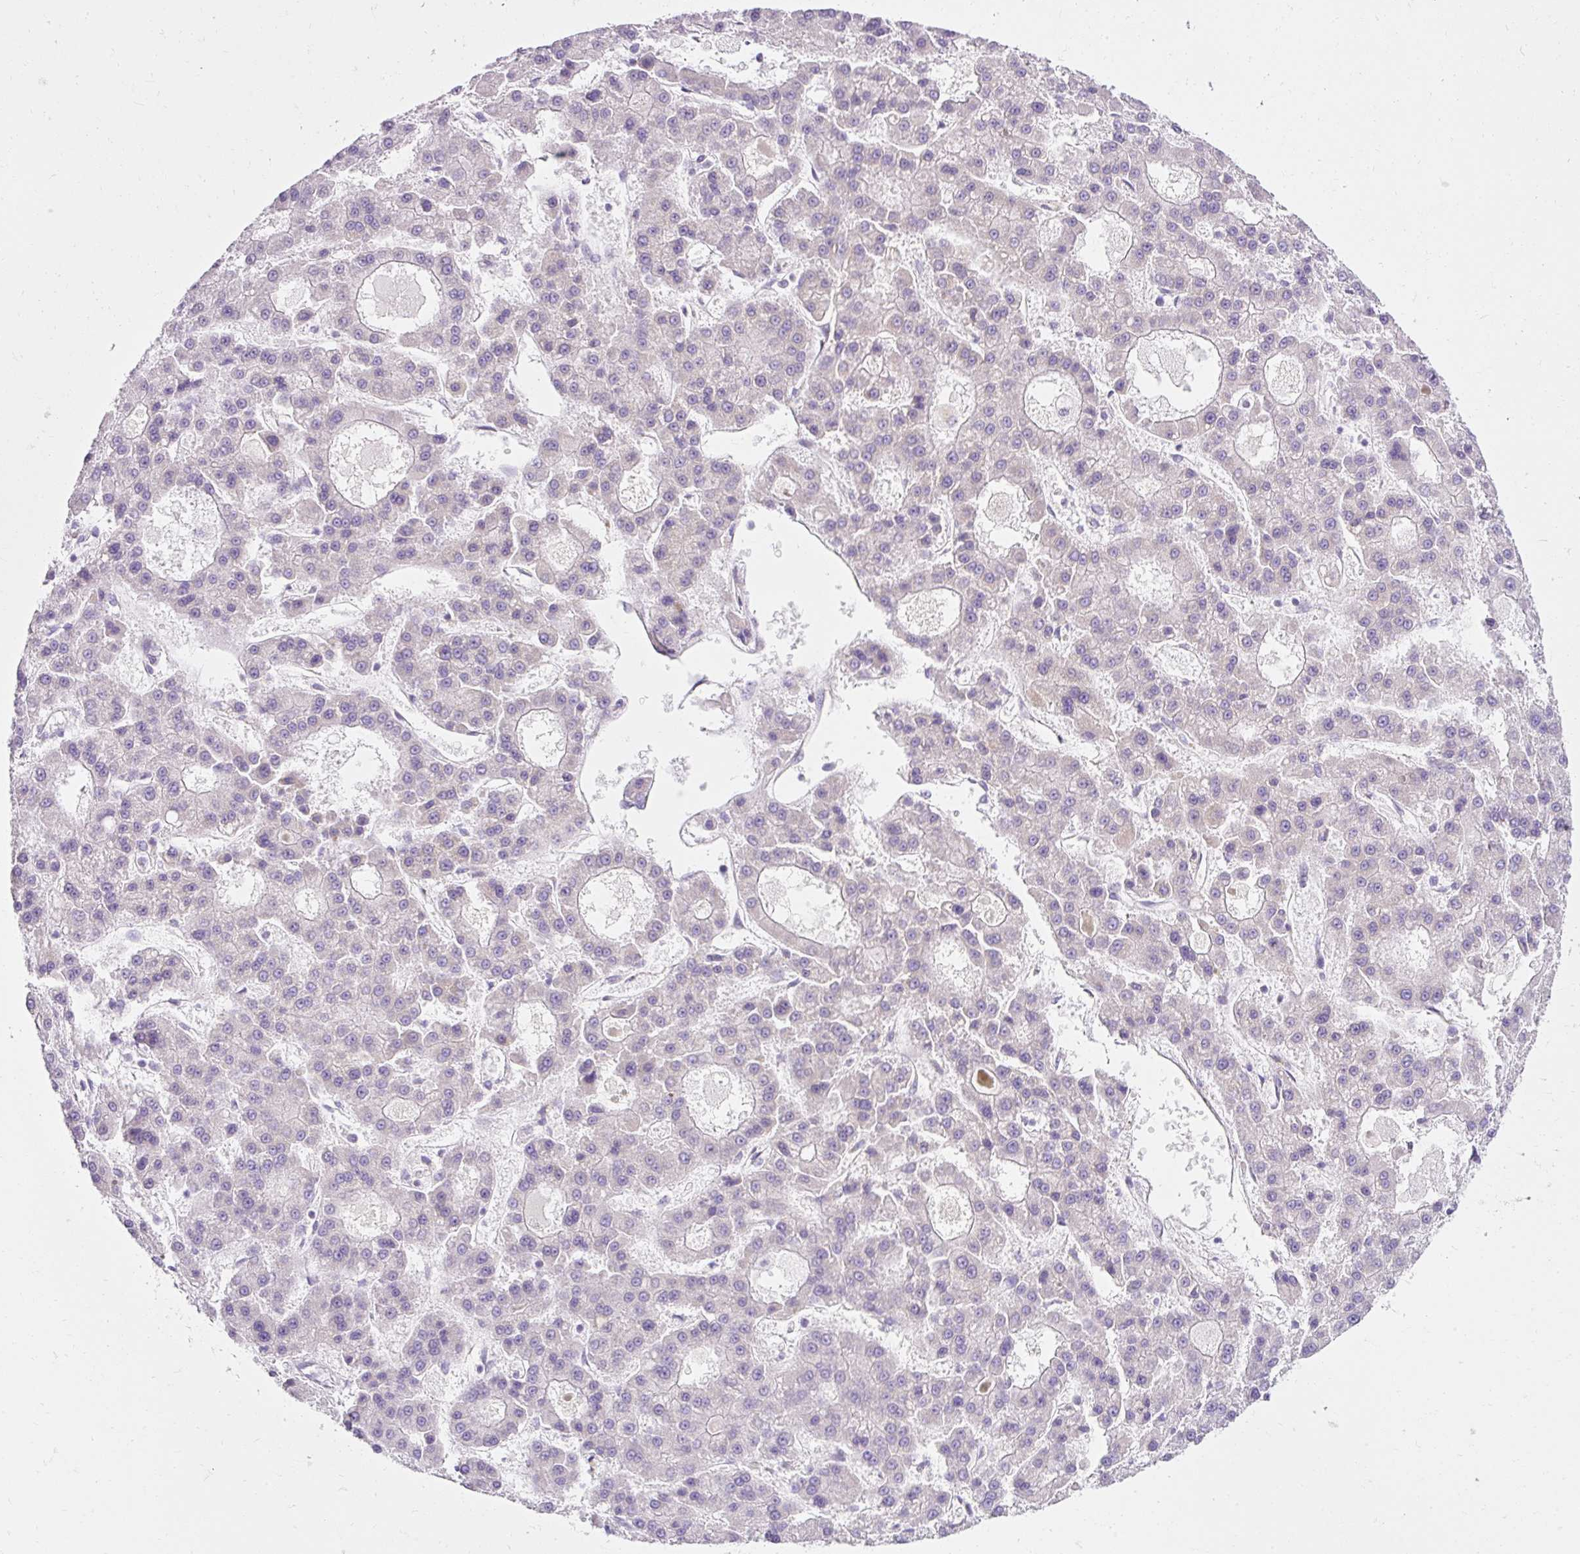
{"staining": {"intensity": "negative", "quantity": "none", "location": "none"}, "tissue": "liver cancer", "cell_type": "Tumor cells", "image_type": "cancer", "snomed": [{"axis": "morphology", "description": "Carcinoma, Hepatocellular, NOS"}, {"axis": "topography", "description": "Liver"}], "caption": "Immunohistochemistry micrograph of human liver cancer stained for a protein (brown), which reveals no expression in tumor cells.", "gene": "PLPP2", "patient": {"sex": "male", "age": 70}}